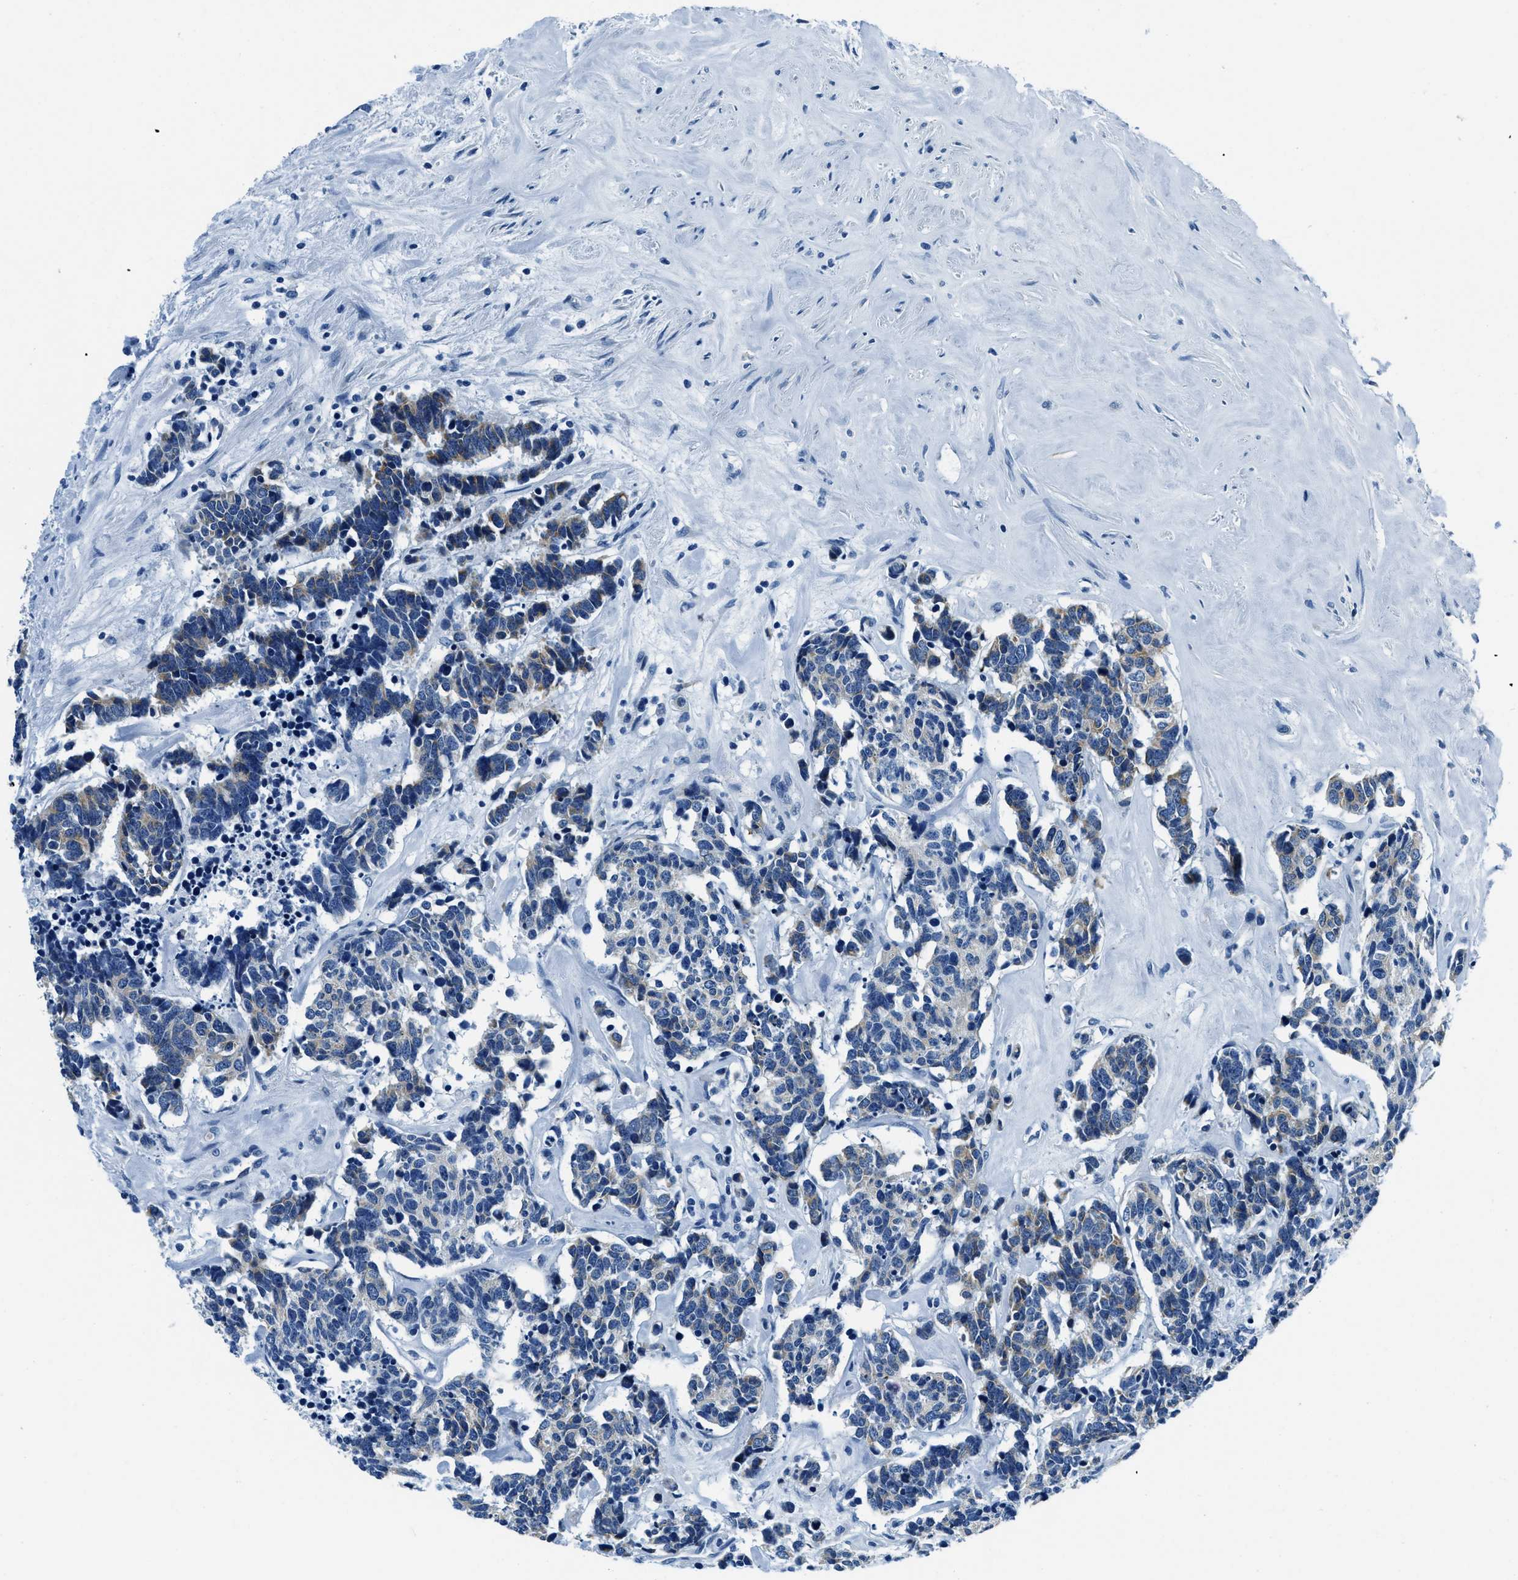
{"staining": {"intensity": "weak", "quantity": "25%-75%", "location": "cytoplasmic/membranous"}, "tissue": "carcinoid", "cell_type": "Tumor cells", "image_type": "cancer", "snomed": [{"axis": "morphology", "description": "Carcinoma, NOS"}, {"axis": "morphology", "description": "Carcinoid, malignant, NOS"}, {"axis": "topography", "description": "Urinary bladder"}], "caption": "Malignant carcinoid tissue displays weak cytoplasmic/membranous expression in approximately 25%-75% of tumor cells (IHC, brightfield microscopy, high magnification).", "gene": "UBAC2", "patient": {"sex": "male", "age": 57}}